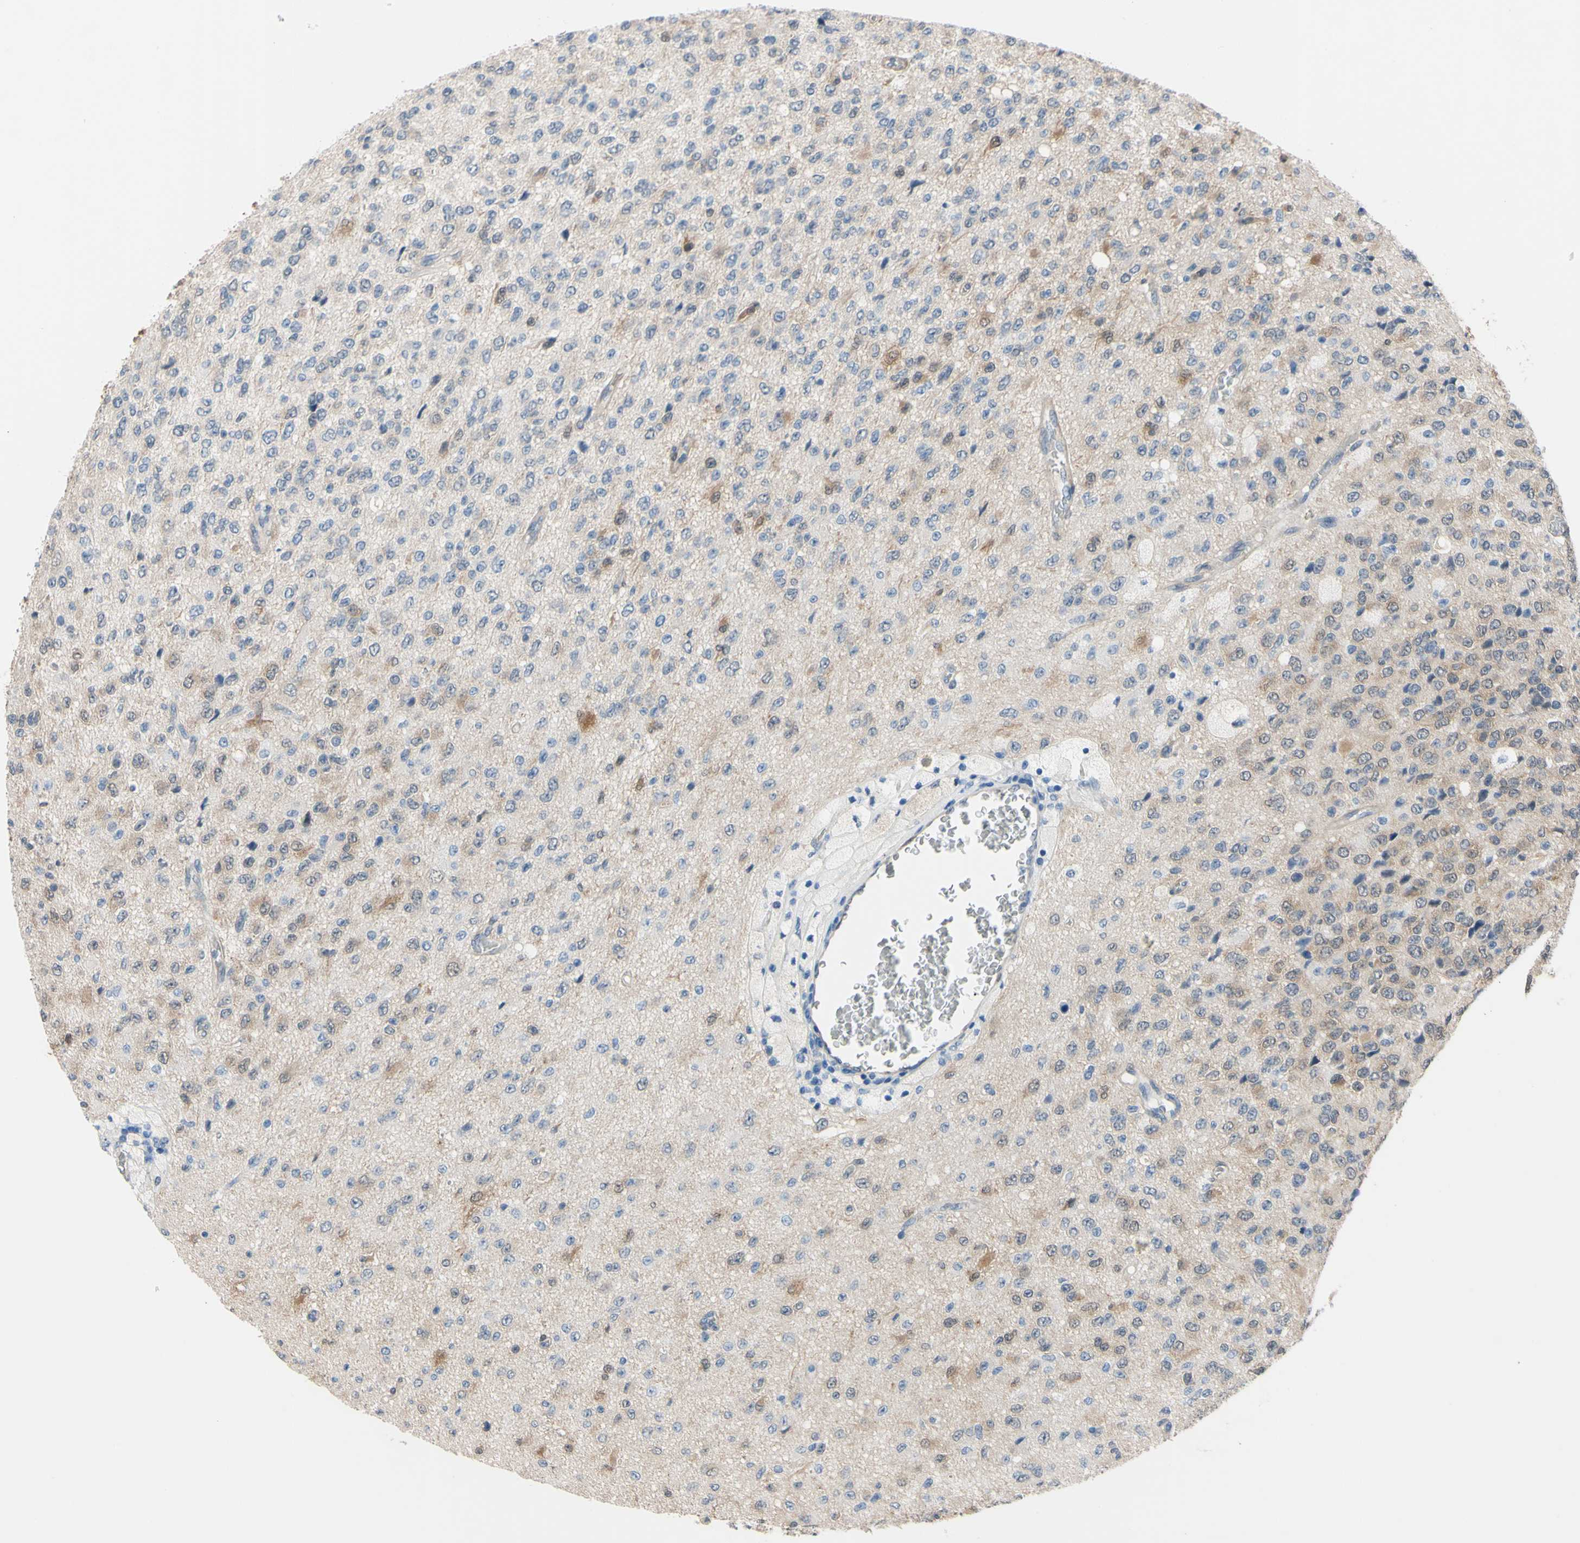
{"staining": {"intensity": "weak", "quantity": ">75%", "location": "cytoplasmic/membranous"}, "tissue": "glioma", "cell_type": "Tumor cells", "image_type": "cancer", "snomed": [{"axis": "morphology", "description": "Glioma, malignant, High grade"}, {"axis": "topography", "description": "pancreas cauda"}], "caption": "Immunohistochemical staining of malignant glioma (high-grade) exhibits low levels of weak cytoplasmic/membranous protein expression in approximately >75% of tumor cells.", "gene": "NOL3", "patient": {"sex": "male", "age": 60}}